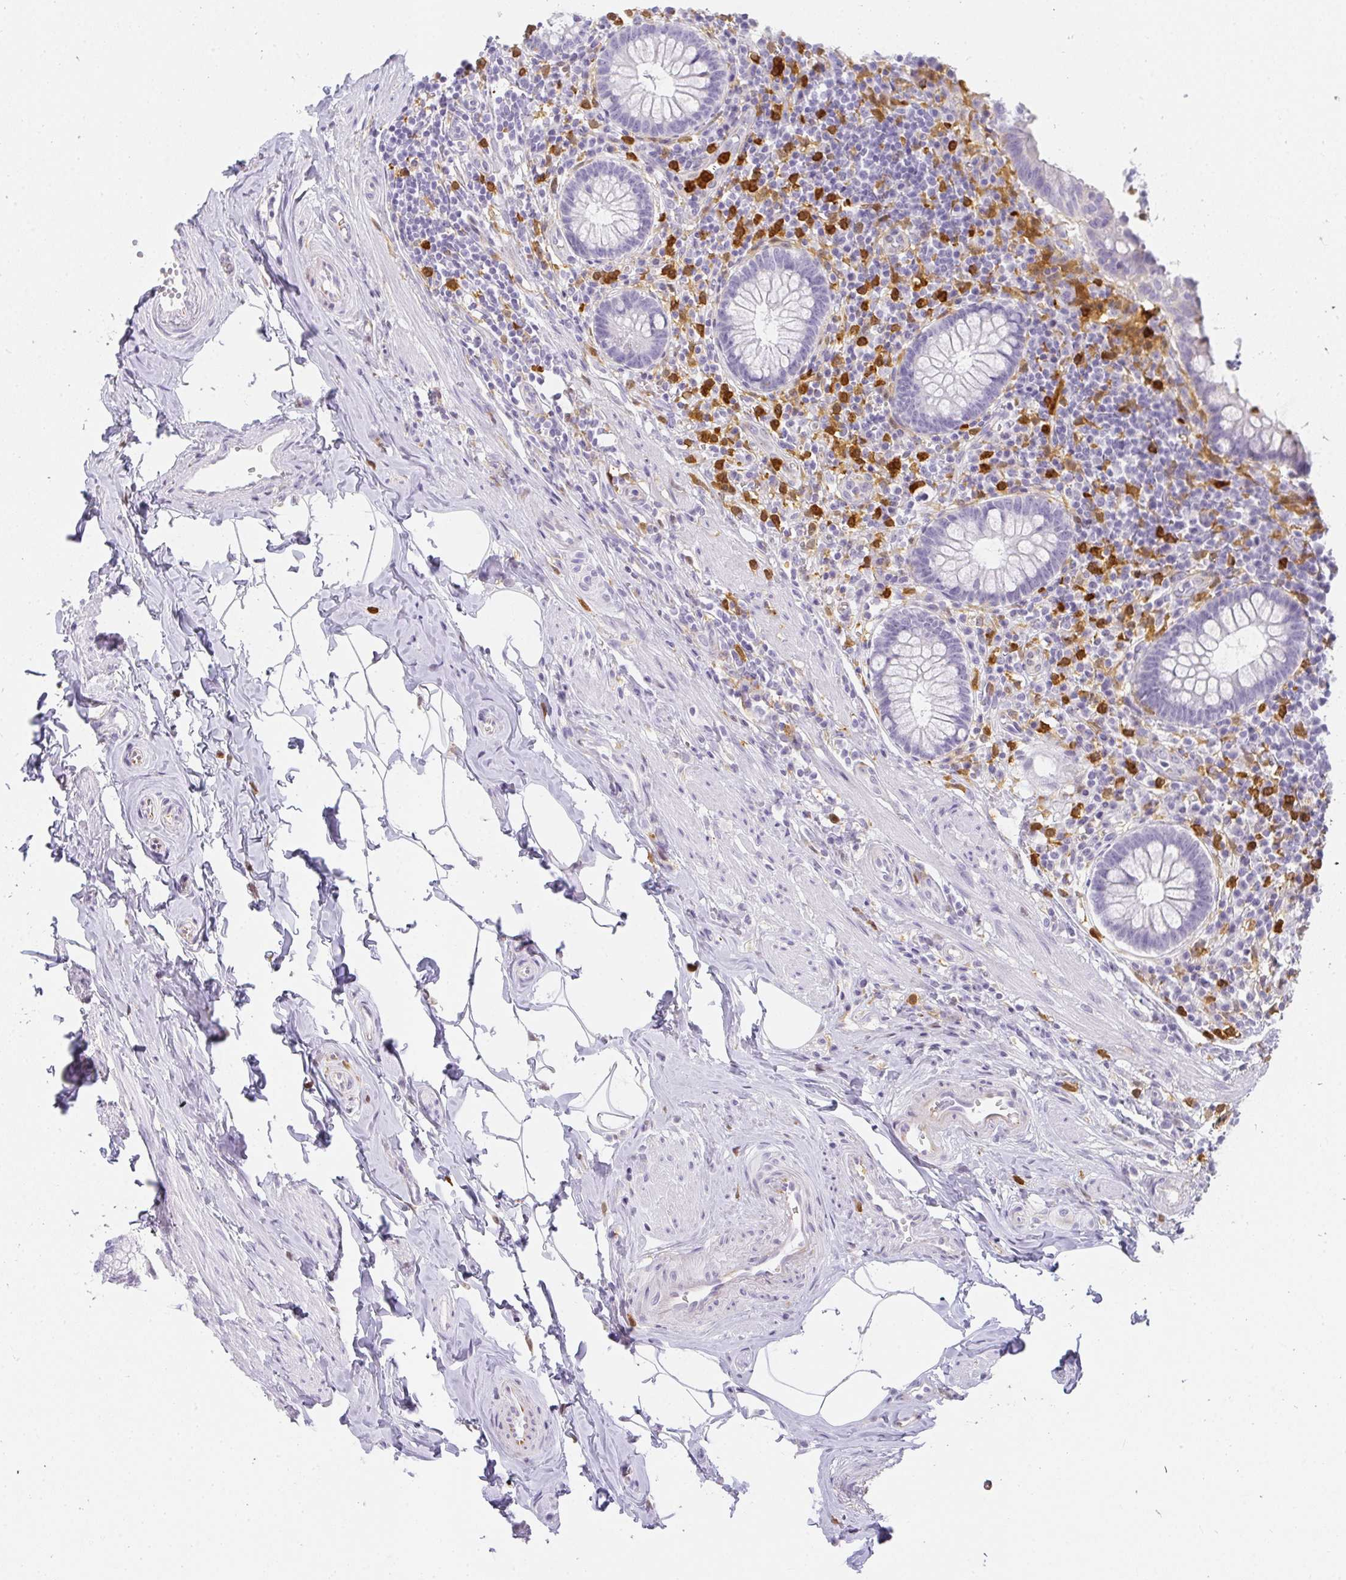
{"staining": {"intensity": "negative", "quantity": "none", "location": "none"}, "tissue": "appendix", "cell_type": "Glandular cells", "image_type": "normal", "snomed": [{"axis": "morphology", "description": "Normal tissue, NOS"}, {"axis": "topography", "description": "Appendix"}], "caption": "There is no significant staining in glandular cells of appendix. The staining was performed using DAB (3,3'-diaminobenzidine) to visualize the protein expression in brown, while the nuclei were stained in blue with hematoxylin (Magnification: 20x).", "gene": "HK3", "patient": {"sex": "female", "age": 56}}